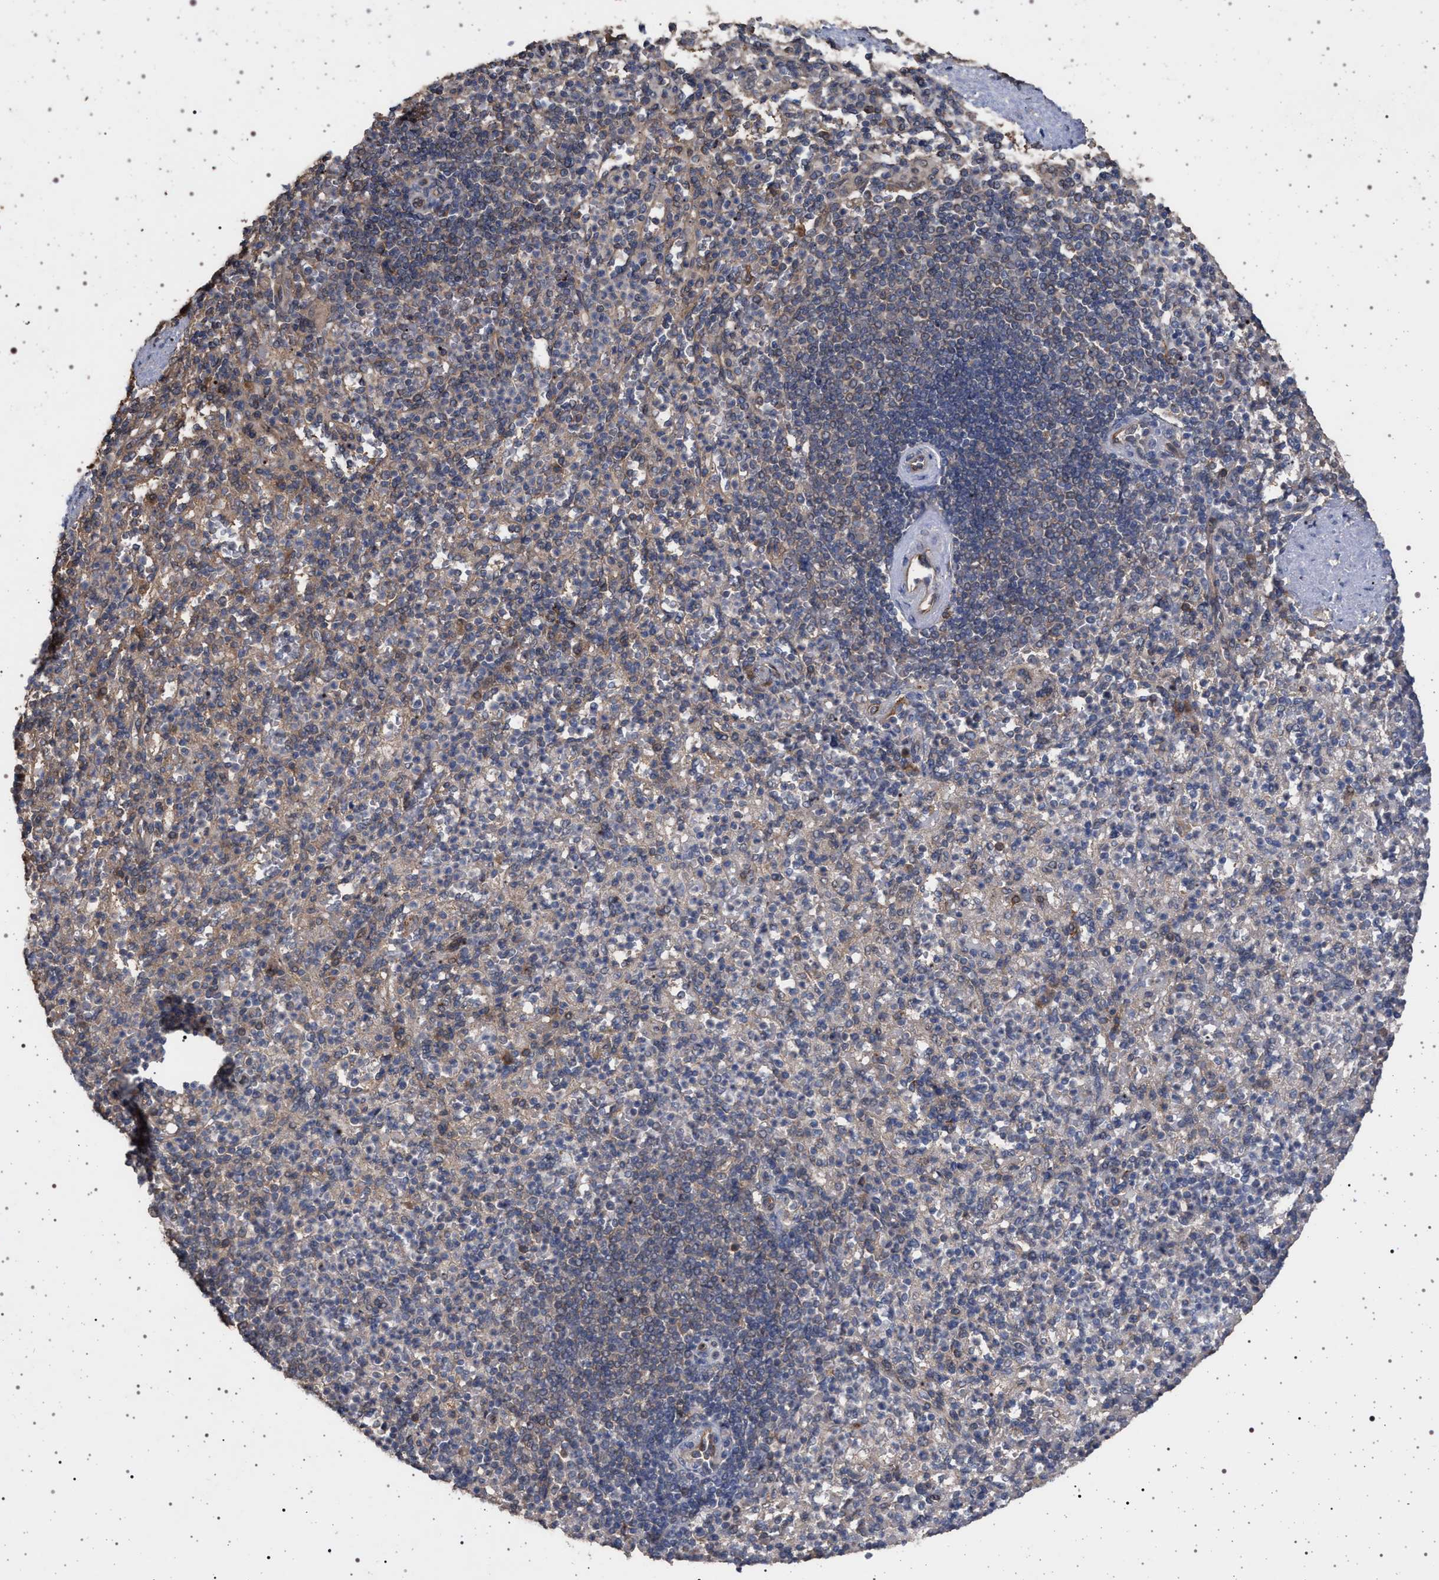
{"staining": {"intensity": "moderate", "quantity": "25%-75%", "location": "cytoplasmic/membranous"}, "tissue": "spleen", "cell_type": "Cells in red pulp", "image_type": "normal", "snomed": [{"axis": "morphology", "description": "Normal tissue, NOS"}, {"axis": "topography", "description": "Spleen"}], "caption": "This micrograph exhibits immunohistochemistry staining of normal human spleen, with medium moderate cytoplasmic/membranous expression in approximately 25%-75% of cells in red pulp.", "gene": "IFT20", "patient": {"sex": "female", "age": 74}}